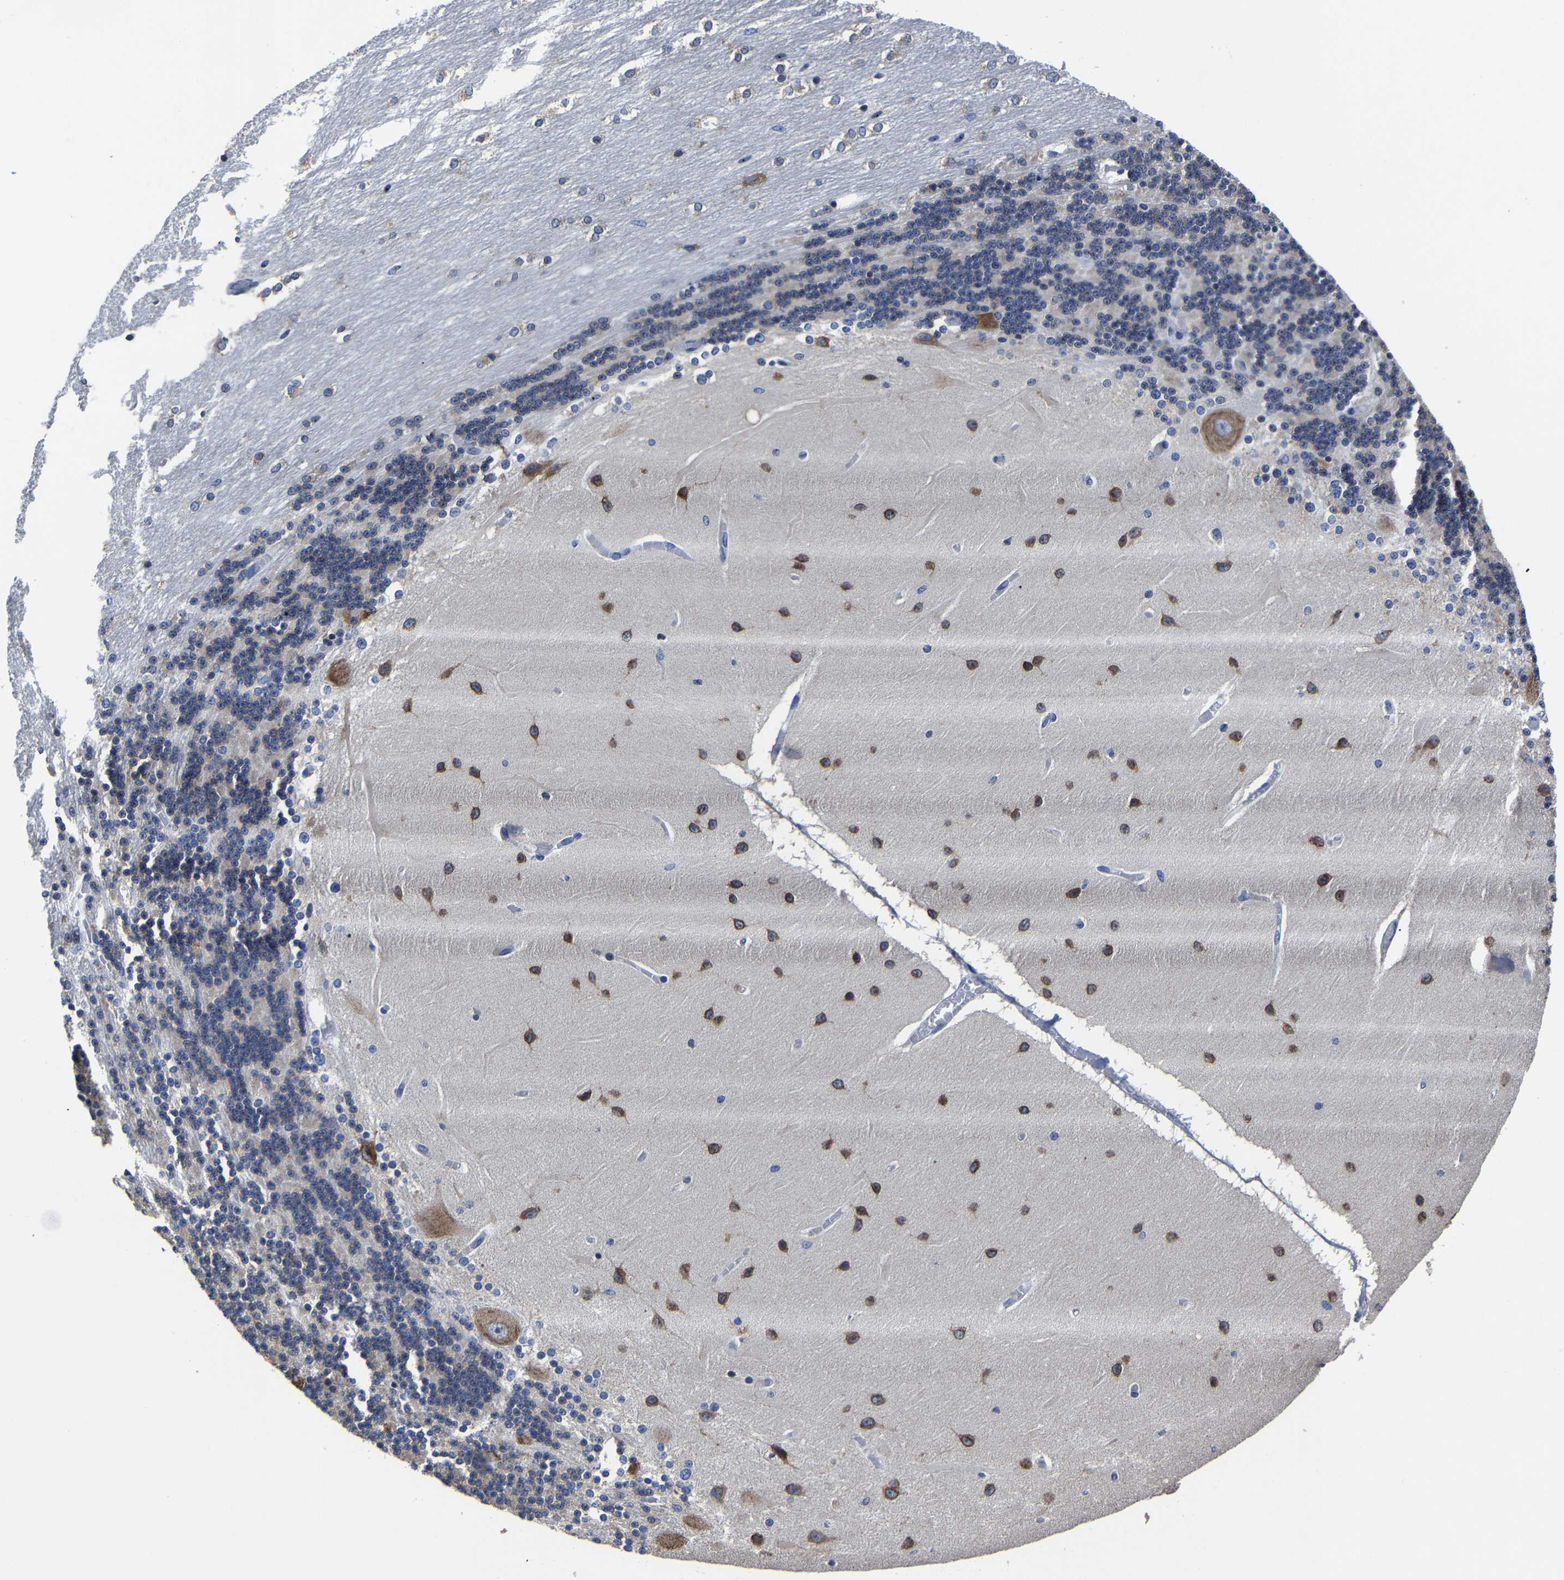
{"staining": {"intensity": "negative", "quantity": "none", "location": "none"}, "tissue": "cerebellum", "cell_type": "Cells in granular layer", "image_type": "normal", "snomed": [{"axis": "morphology", "description": "Normal tissue, NOS"}, {"axis": "topography", "description": "Cerebellum"}], "caption": "Immunohistochemistry histopathology image of normal cerebellum: human cerebellum stained with DAB demonstrates no significant protein positivity in cells in granular layer.", "gene": "SRPK2", "patient": {"sex": "female", "age": 54}}